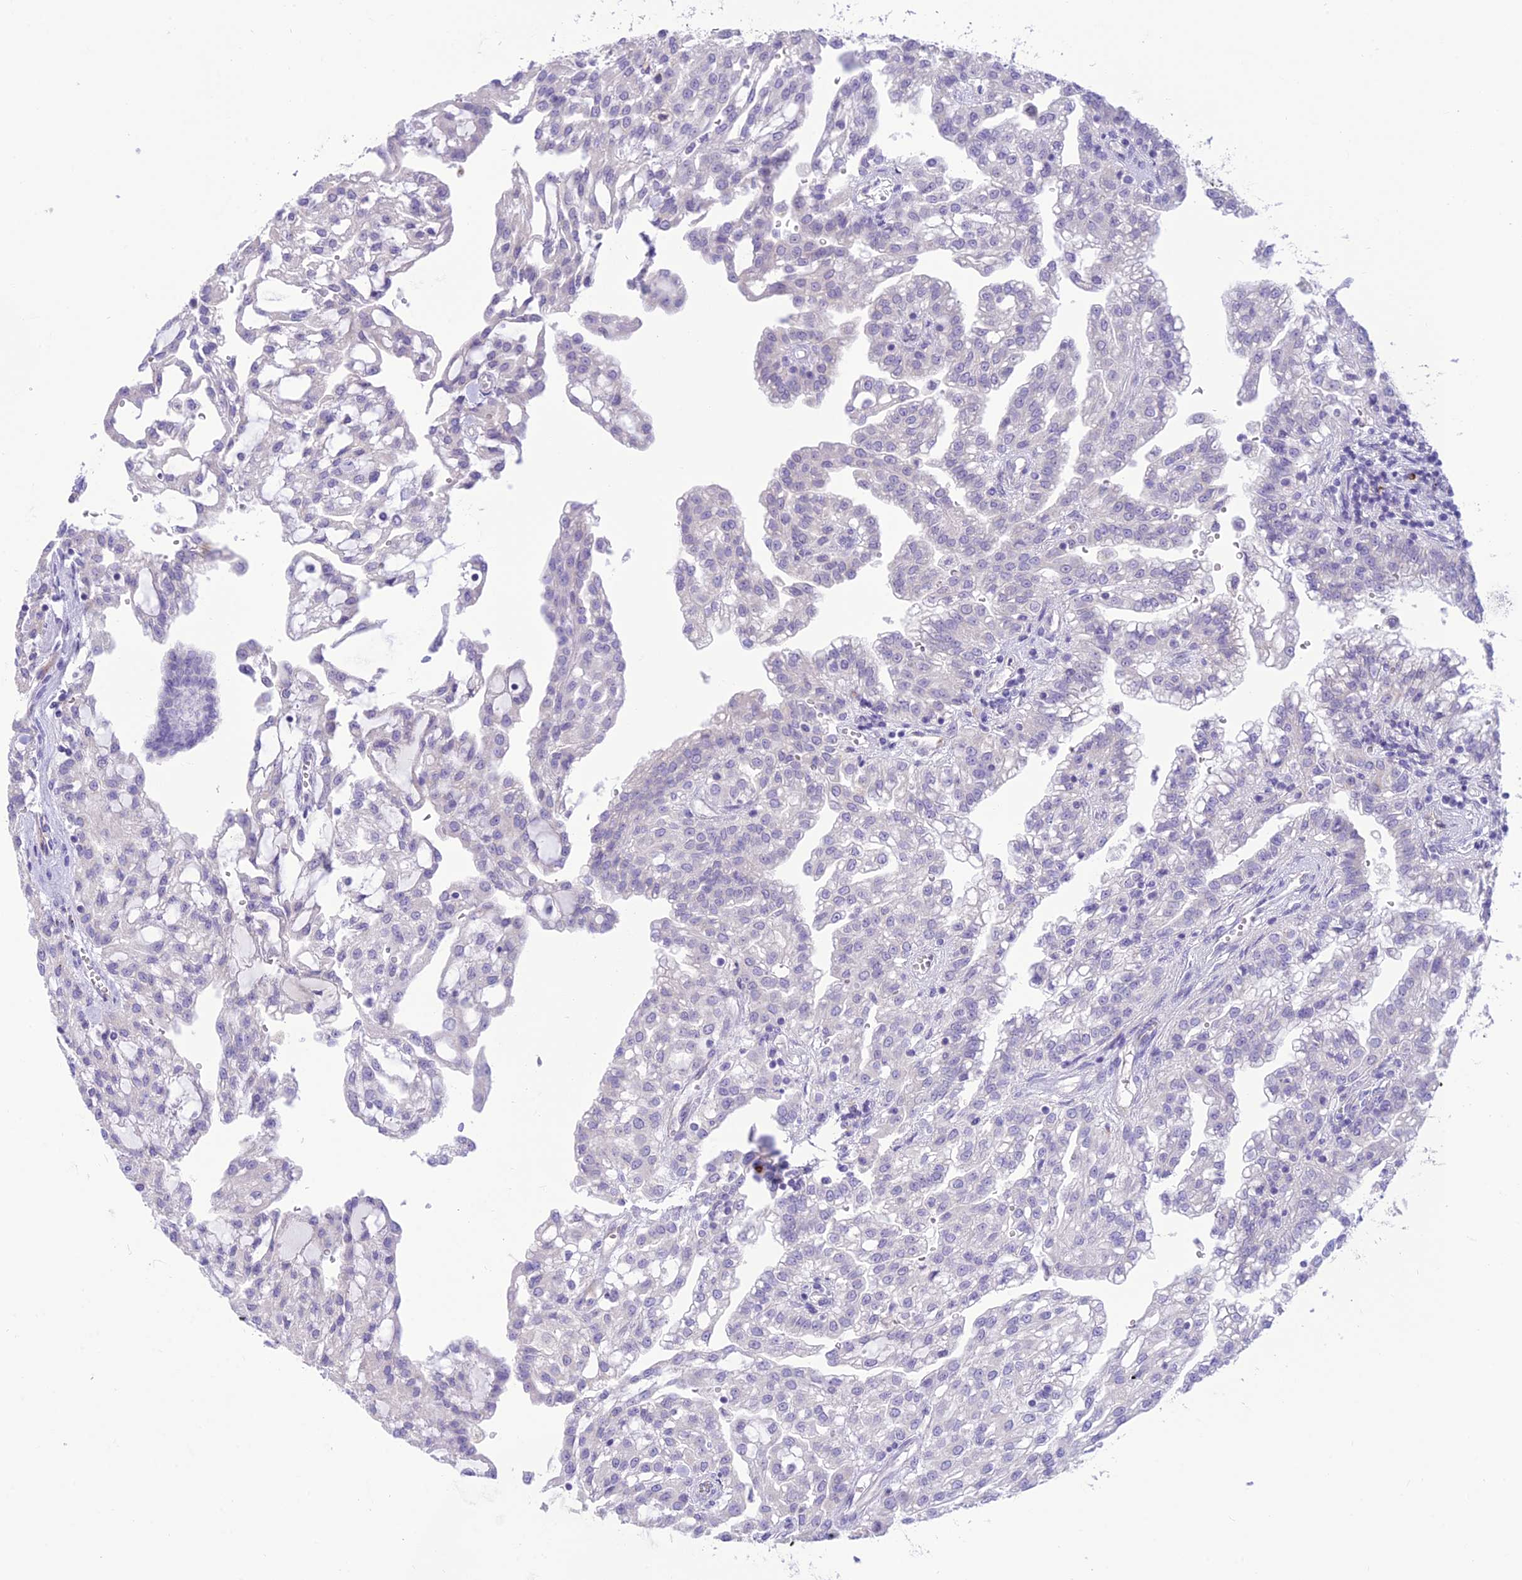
{"staining": {"intensity": "negative", "quantity": "none", "location": "none"}, "tissue": "renal cancer", "cell_type": "Tumor cells", "image_type": "cancer", "snomed": [{"axis": "morphology", "description": "Adenocarcinoma, NOS"}, {"axis": "topography", "description": "Kidney"}], "caption": "This is a photomicrograph of immunohistochemistry staining of adenocarcinoma (renal), which shows no staining in tumor cells. (DAB IHC with hematoxylin counter stain).", "gene": "DHDH", "patient": {"sex": "male", "age": 63}}